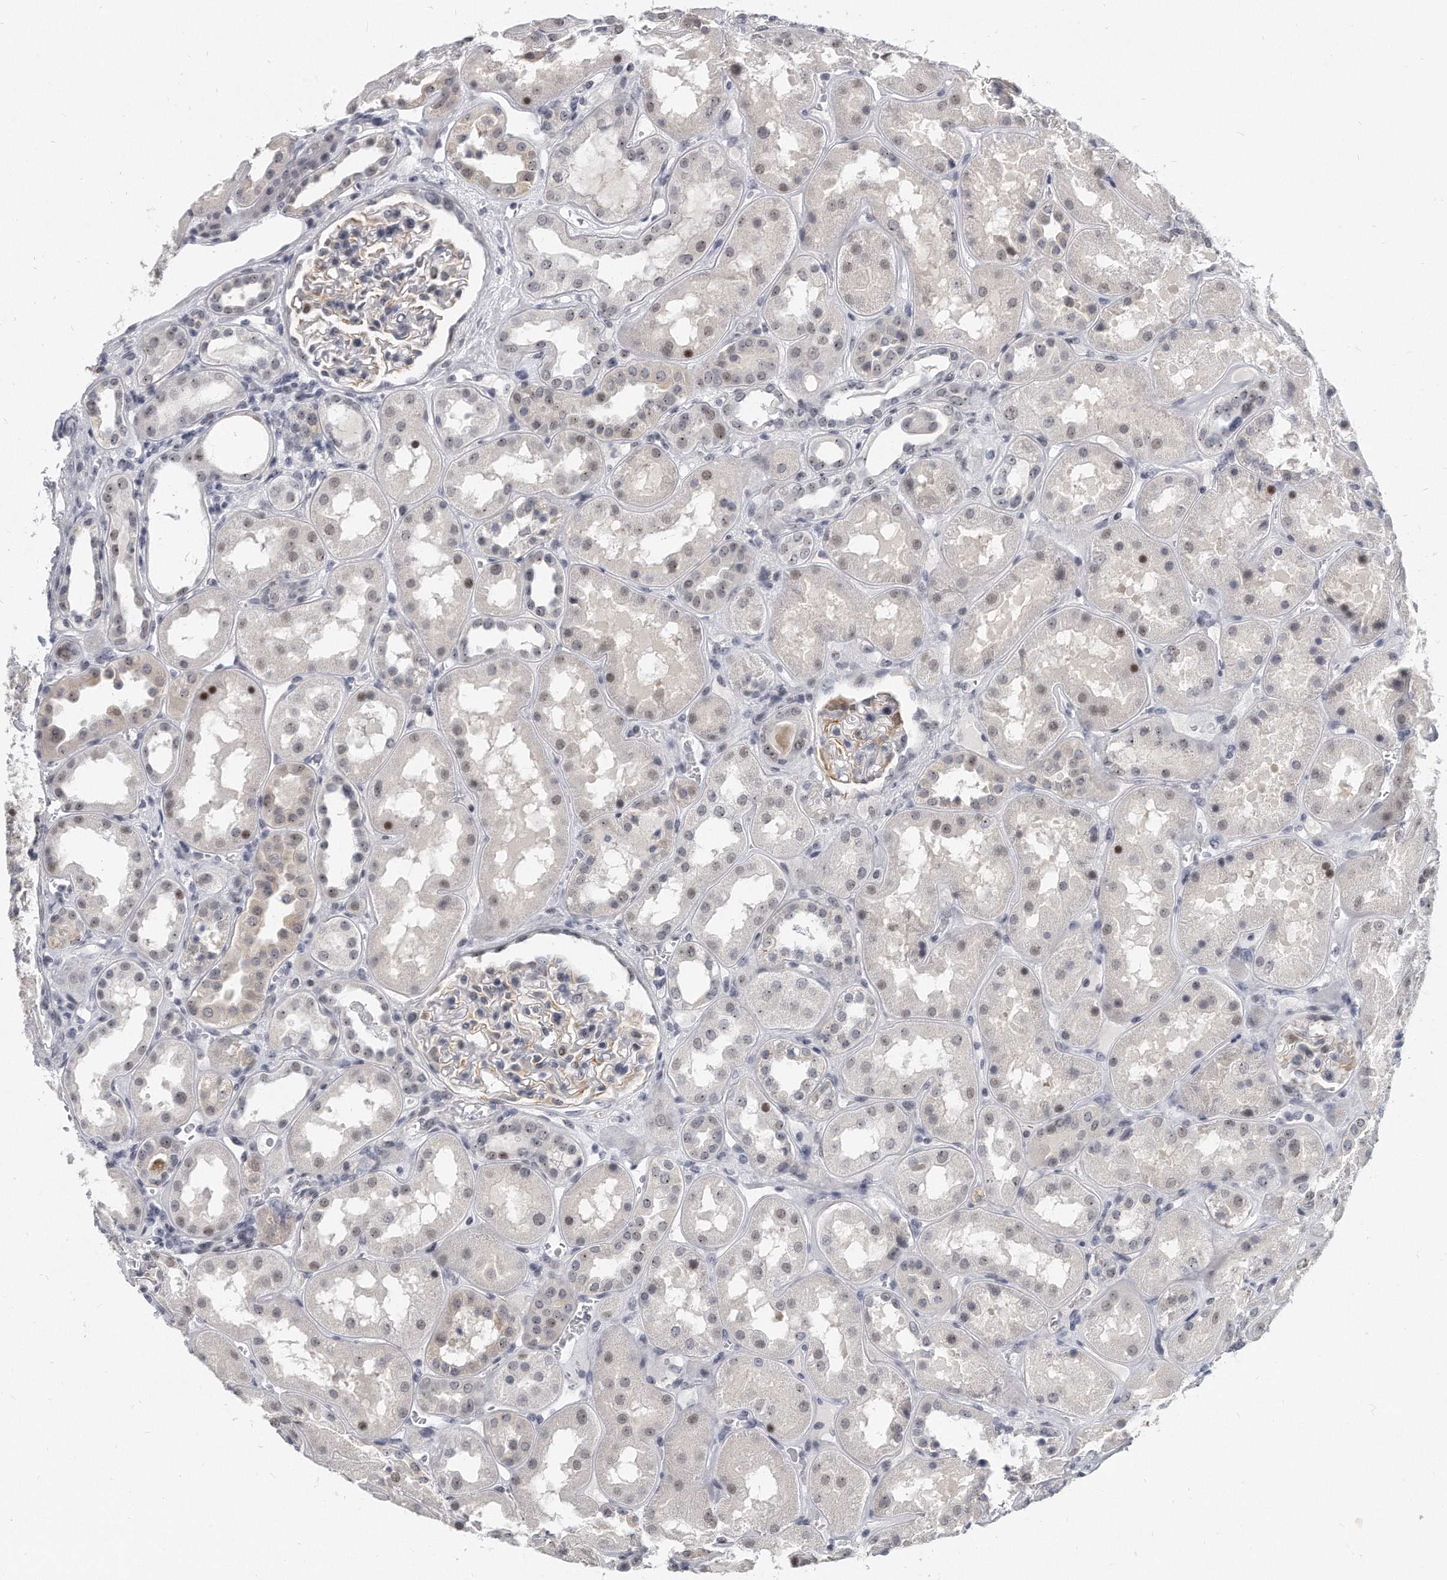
{"staining": {"intensity": "negative", "quantity": "none", "location": "none"}, "tissue": "kidney", "cell_type": "Cells in glomeruli", "image_type": "normal", "snomed": [{"axis": "morphology", "description": "Normal tissue, NOS"}, {"axis": "topography", "description": "Kidney"}], "caption": "Immunohistochemistry of normal human kidney displays no expression in cells in glomeruli. (DAB immunohistochemistry with hematoxylin counter stain).", "gene": "TFCP2L1", "patient": {"sex": "male", "age": 70}}